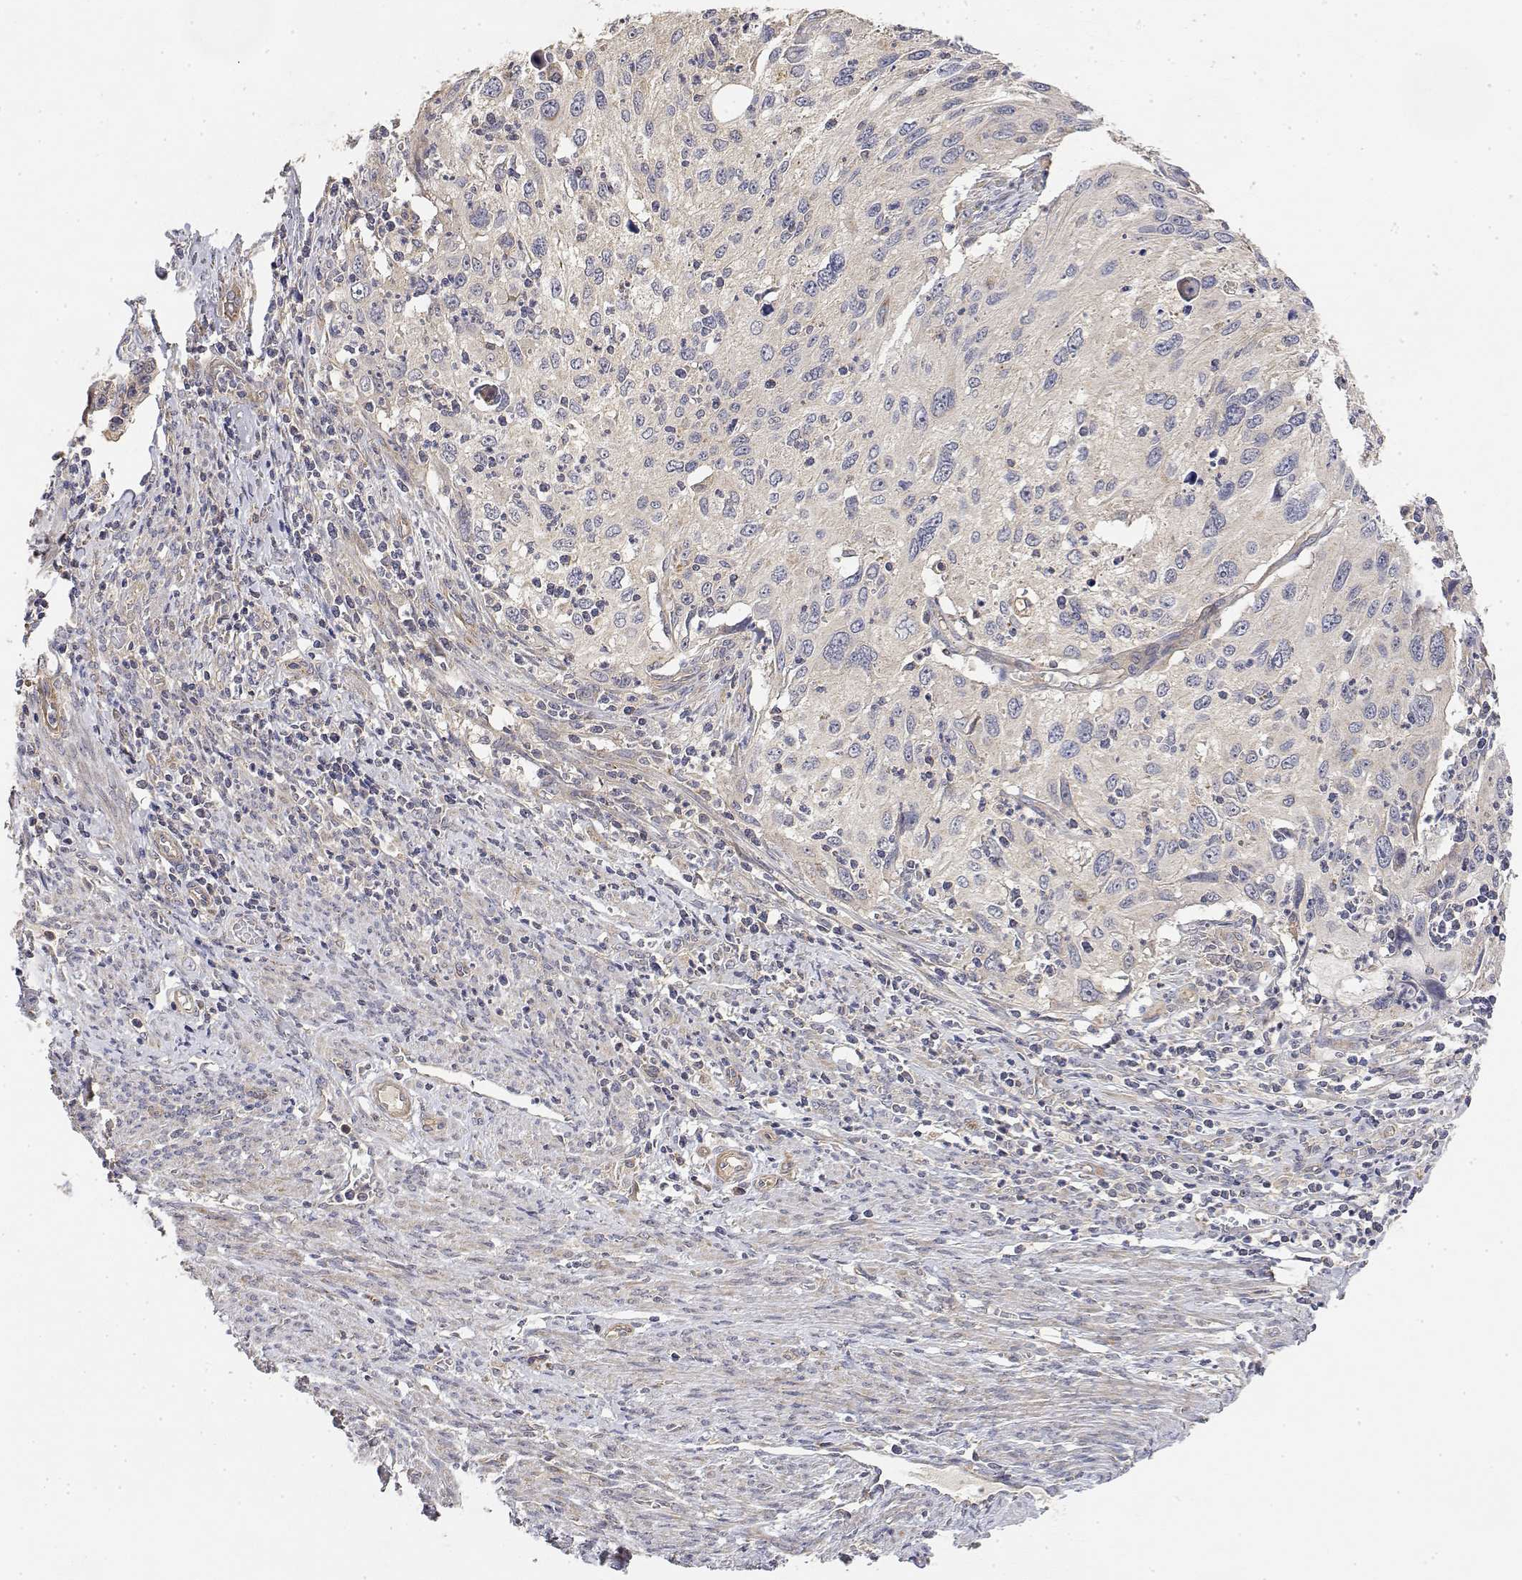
{"staining": {"intensity": "moderate", "quantity": "<25%", "location": "cytoplasmic/membranous"}, "tissue": "cervical cancer", "cell_type": "Tumor cells", "image_type": "cancer", "snomed": [{"axis": "morphology", "description": "Squamous cell carcinoma, NOS"}, {"axis": "topography", "description": "Cervix"}], "caption": "A micrograph of human cervical cancer stained for a protein demonstrates moderate cytoplasmic/membranous brown staining in tumor cells.", "gene": "LONRF3", "patient": {"sex": "female", "age": 70}}